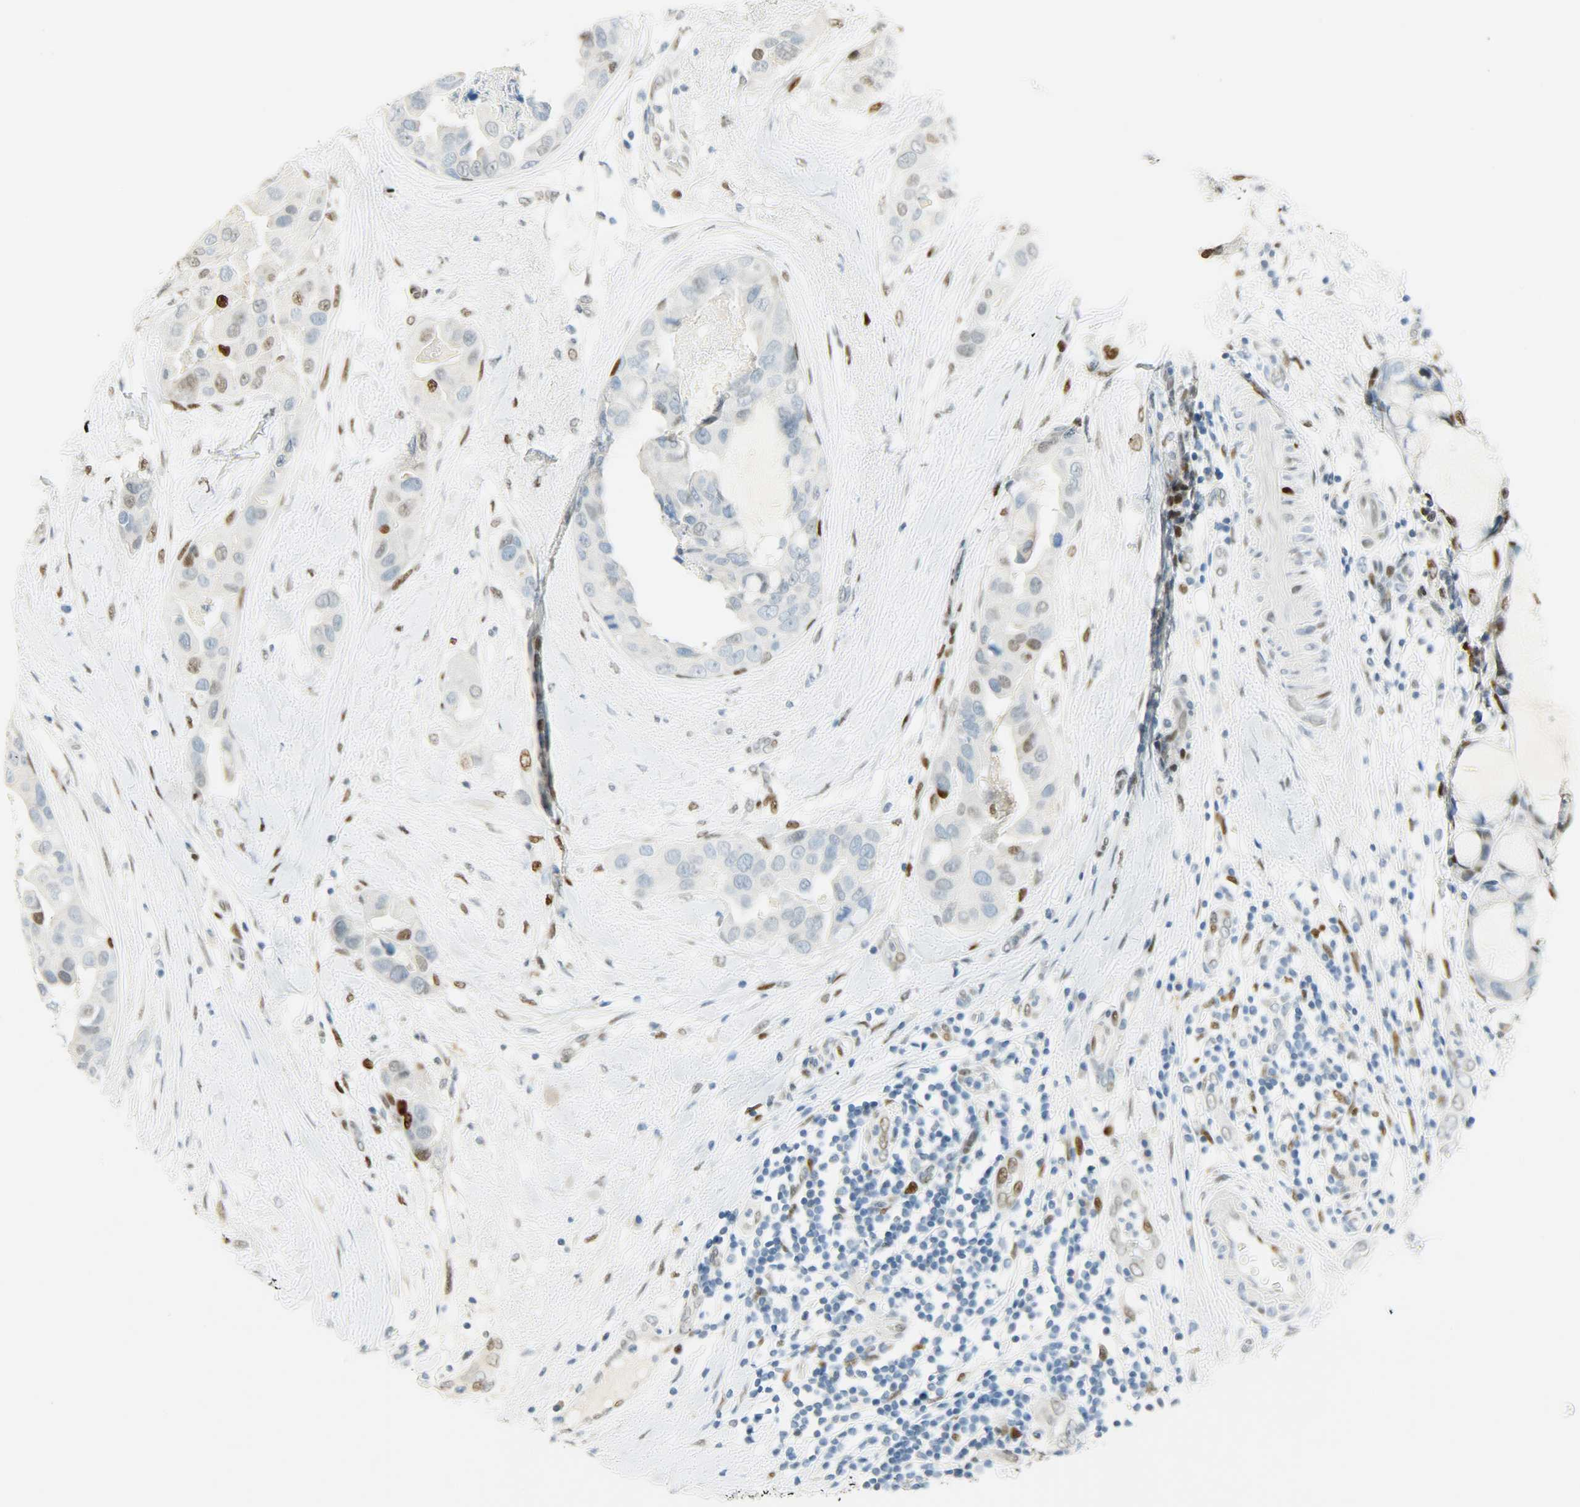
{"staining": {"intensity": "weak", "quantity": "<25%", "location": "nuclear"}, "tissue": "breast cancer", "cell_type": "Tumor cells", "image_type": "cancer", "snomed": [{"axis": "morphology", "description": "Duct carcinoma"}, {"axis": "topography", "description": "Breast"}], "caption": "IHC photomicrograph of breast intraductal carcinoma stained for a protein (brown), which displays no staining in tumor cells. The staining is performed using DAB brown chromogen with nuclei counter-stained in using hematoxylin.", "gene": "JUNB", "patient": {"sex": "female", "age": 40}}